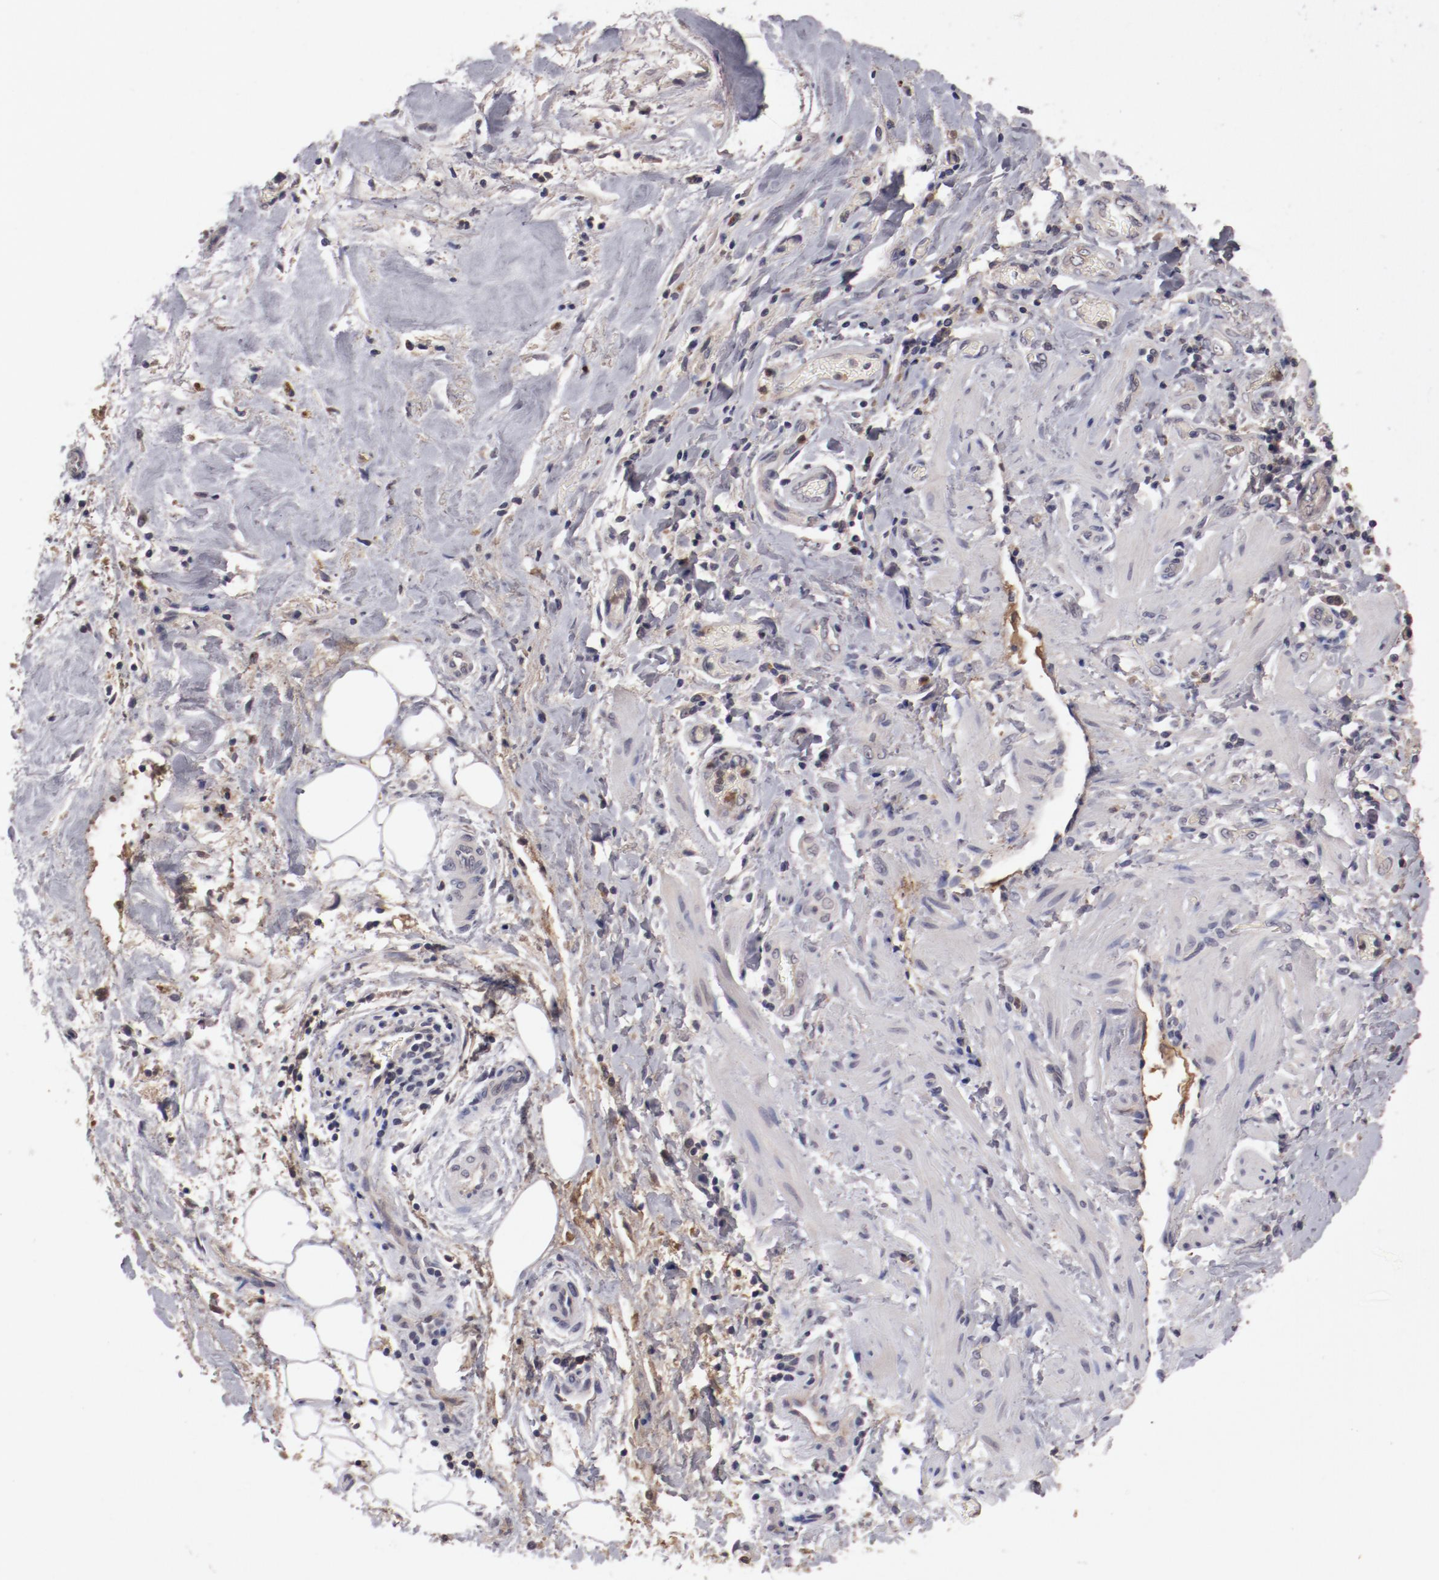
{"staining": {"intensity": "weak", "quantity": "25%-75%", "location": "cytoplasmic/membranous"}, "tissue": "liver cancer", "cell_type": "Tumor cells", "image_type": "cancer", "snomed": [{"axis": "morphology", "description": "Cholangiocarcinoma"}, {"axis": "topography", "description": "Liver"}], "caption": "Immunohistochemical staining of human liver cancer (cholangiocarcinoma) displays low levels of weak cytoplasmic/membranous protein staining in about 25%-75% of tumor cells.", "gene": "CP", "patient": {"sex": "male", "age": 58}}